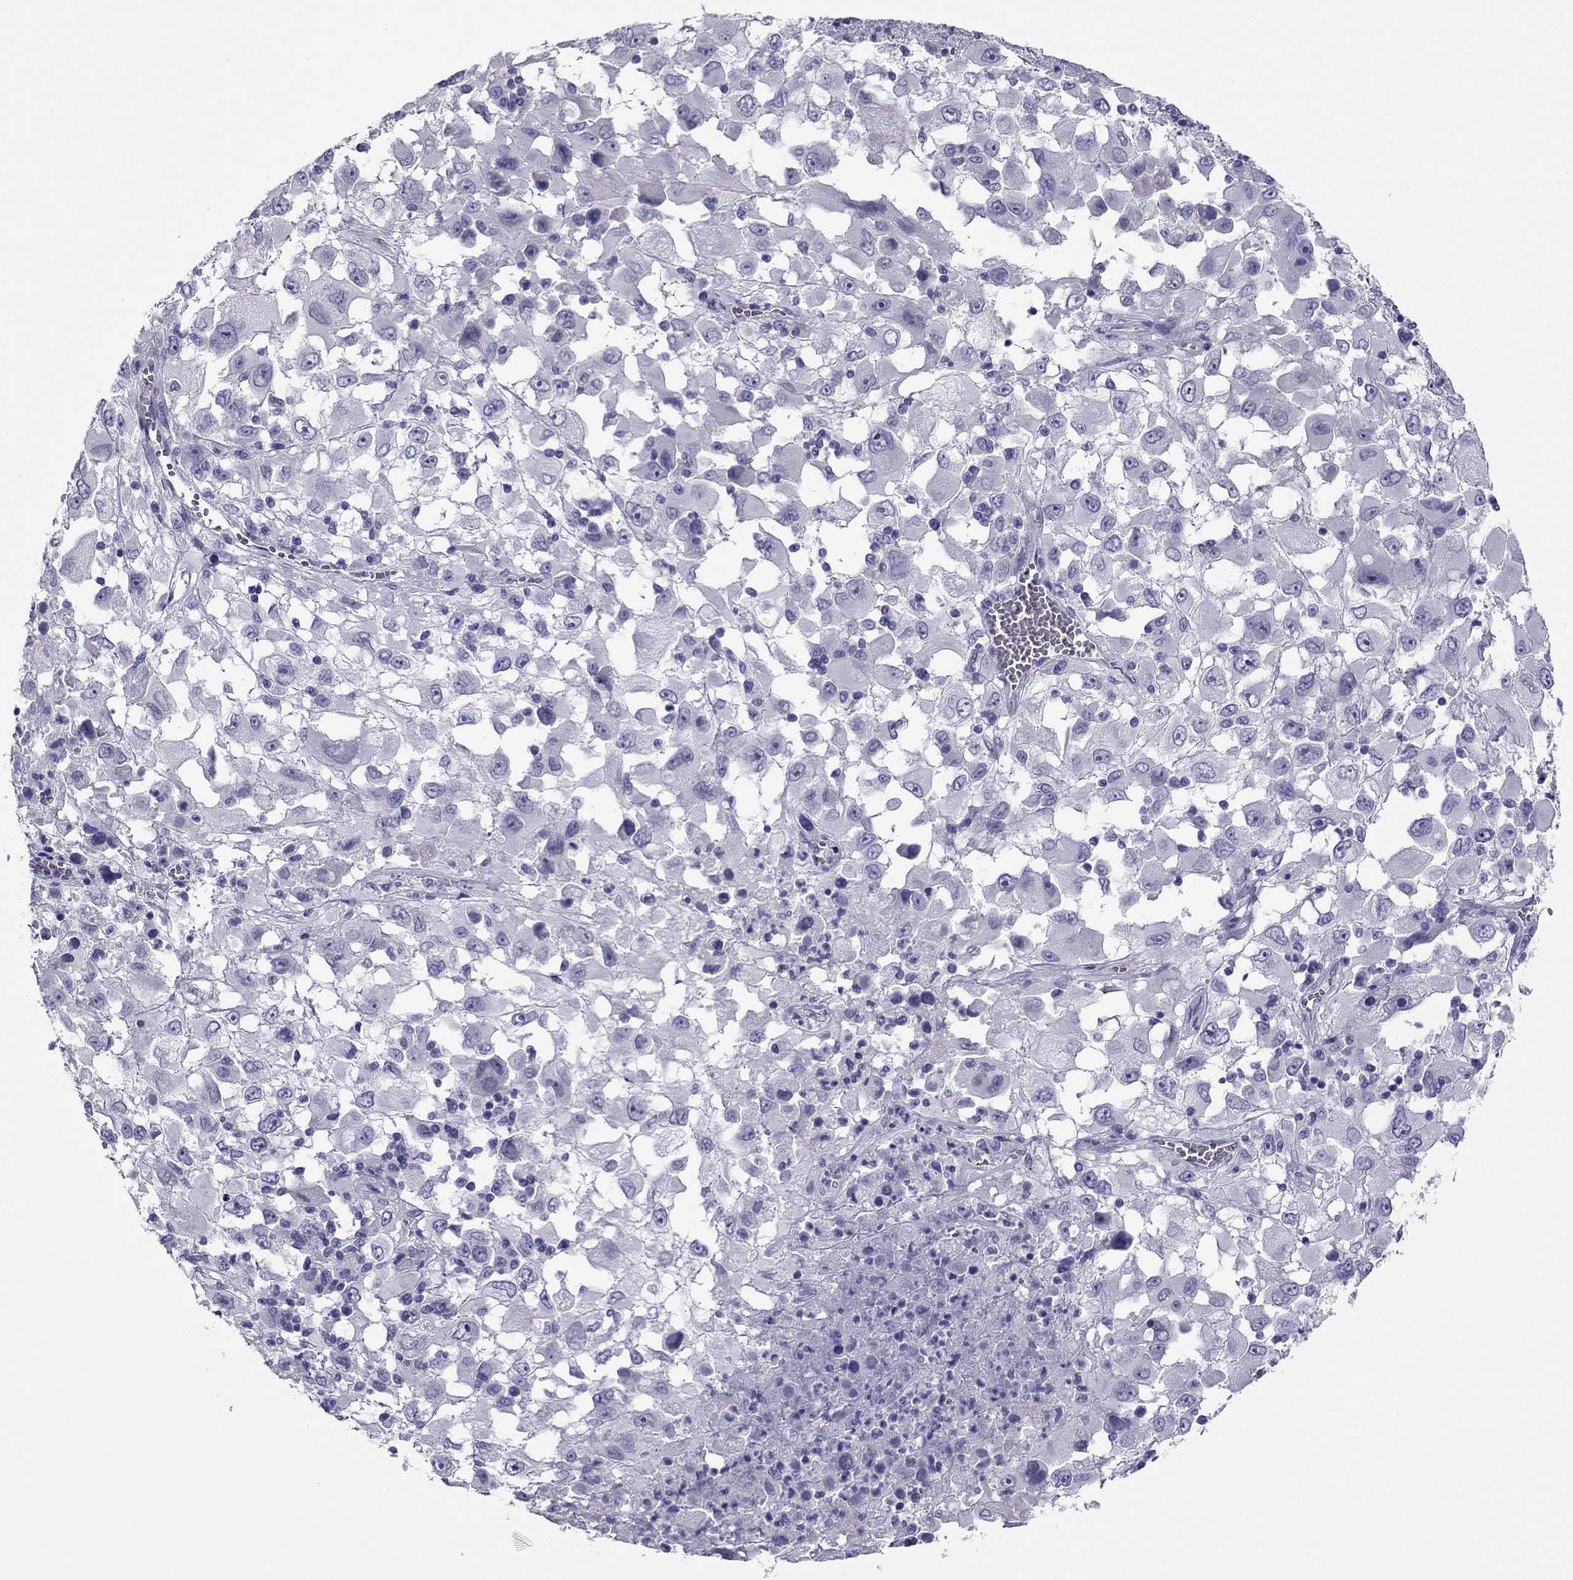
{"staining": {"intensity": "negative", "quantity": "none", "location": "none"}, "tissue": "melanoma", "cell_type": "Tumor cells", "image_type": "cancer", "snomed": [{"axis": "morphology", "description": "Malignant melanoma, Metastatic site"}, {"axis": "topography", "description": "Soft tissue"}], "caption": "Immunohistochemistry image of neoplastic tissue: human malignant melanoma (metastatic site) stained with DAB (3,3'-diaminobenzidine) demonstrates no significant protein staining in tumor cells. (DAB IHC, high magnification).", "gene": "PDE6A", "patient": {"sex": "male", "age": 50}}